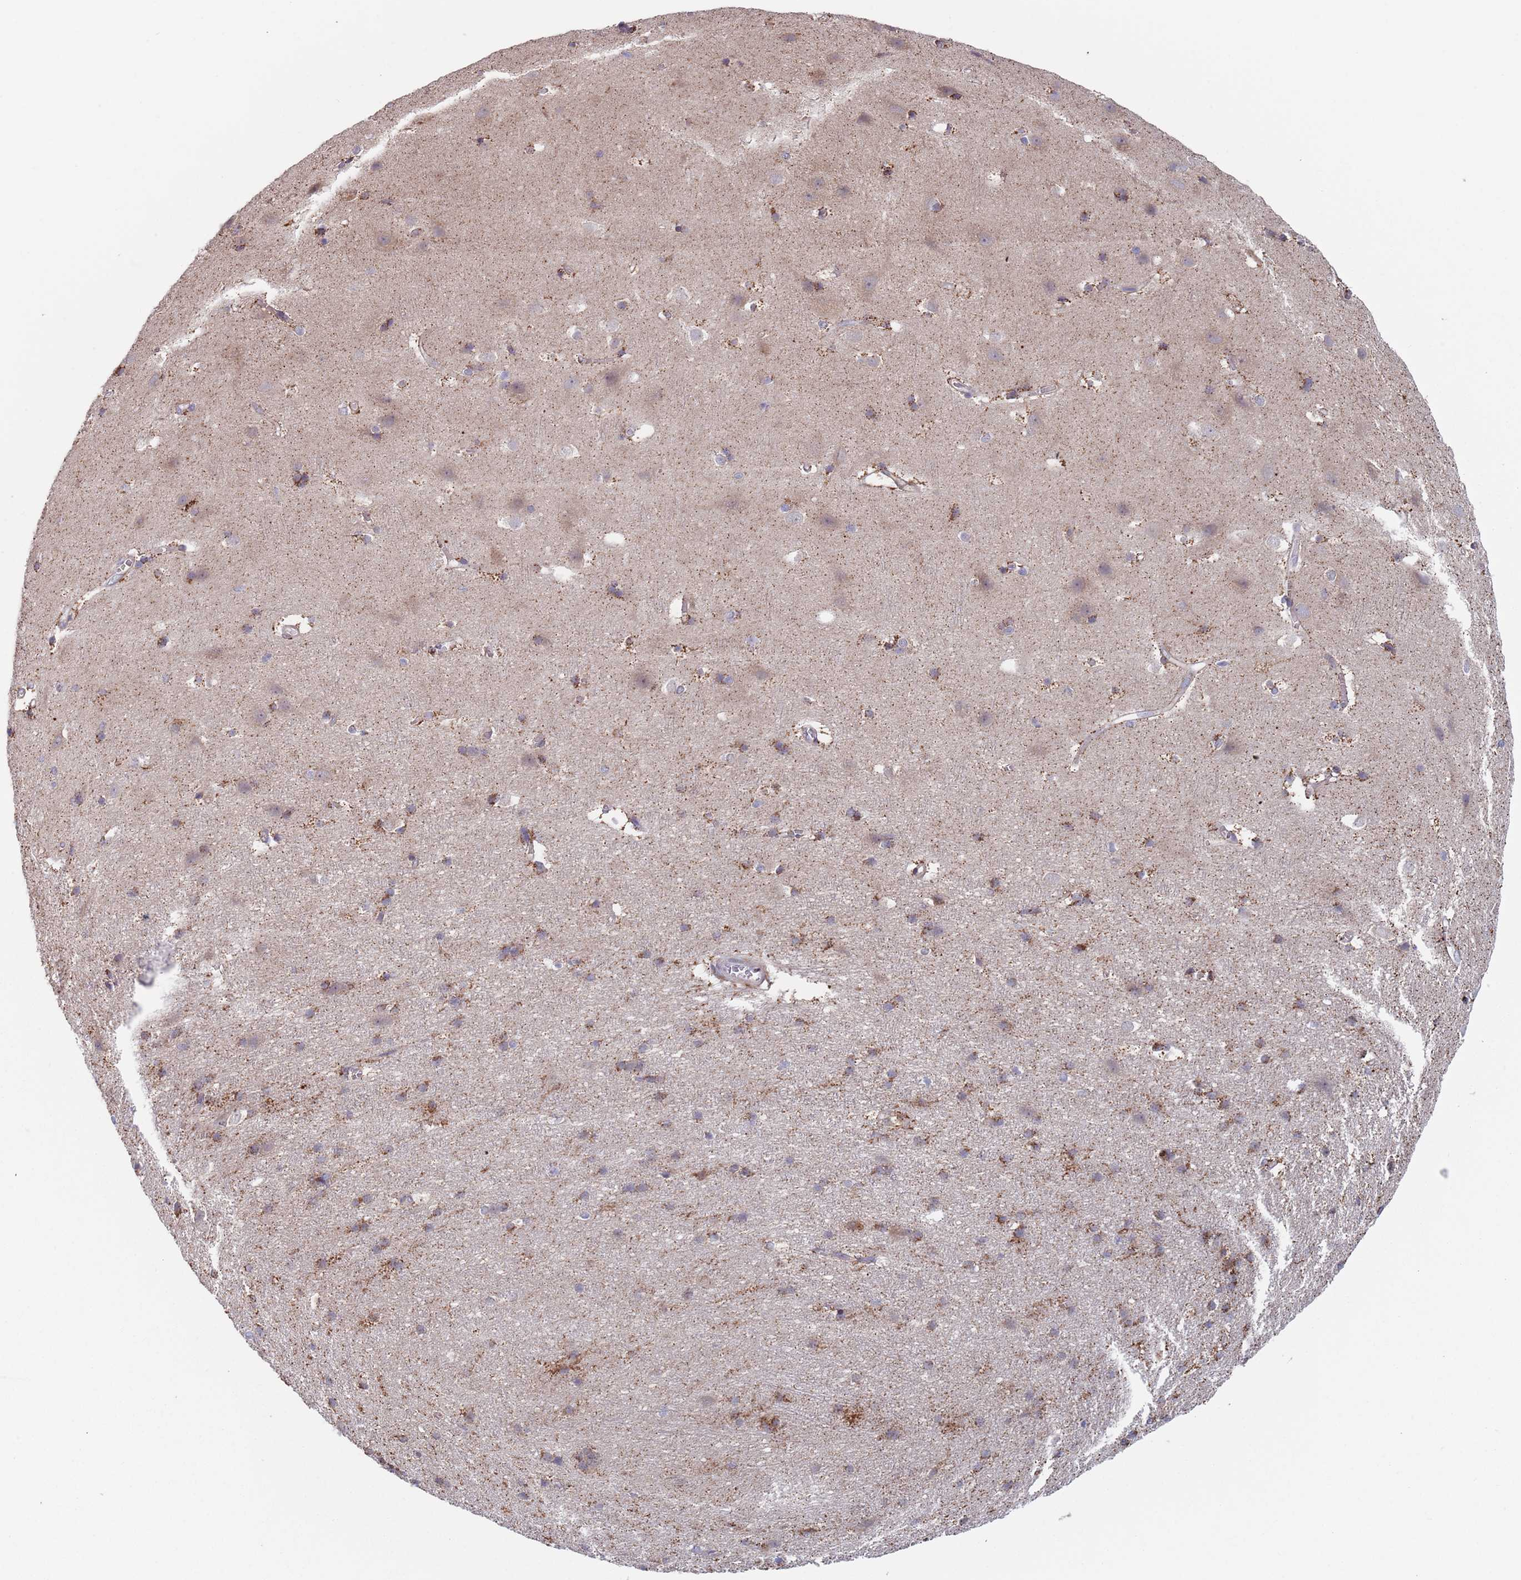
{"staining": {"intensity": "moderate", "quantity": ">75%", "location": "cytoplasmic/membranous"}, "tissue": "cerebral cortex", "cell_type": "Endothelial cells", "image_type": "normal", "snomed": [{"axis": "morphology", "description": "Normal tissue, NOS"}, {"axis": "topography", "description": "Cerebral cortex"}], "caption": "Immunohistochemical staining of normal human cerebral cortex reveals >75% levels of moderate cytoplasmic/membranous protein positivity in approximately >75% of endothelial cells.", "gene": "ZNF140", "patient": {"sex": "male", "age": 54}}